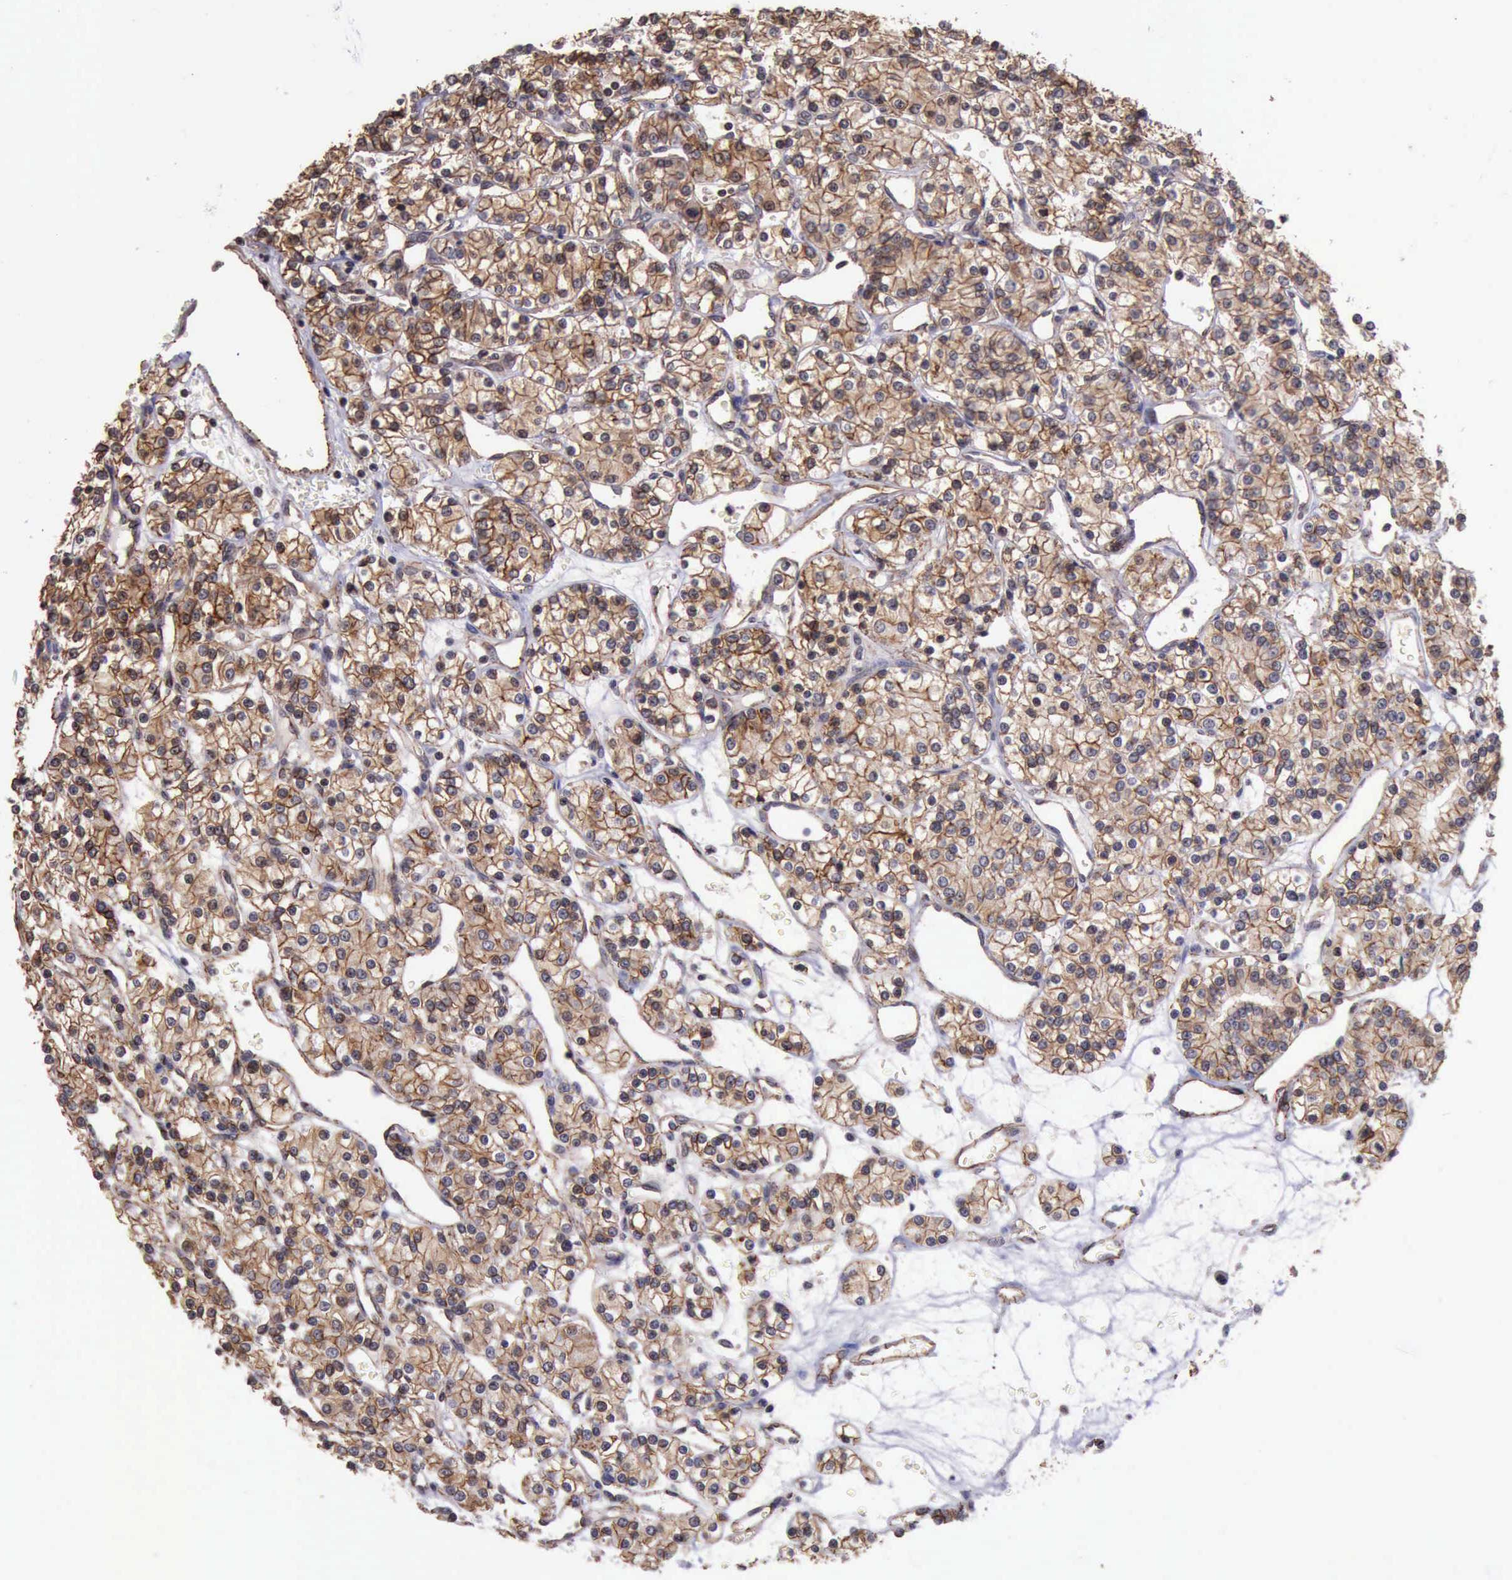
{"staining": {"intensity": "moderate", "quantity": ">75%", "location": "cytoplasmic/membranous"}, "tissue": "renal cancer", "cell_type": "Tumor cells", "image_type": "cancer", "snomed": [{"axis": "morphology", "description": "Adenocarcinoma, NOS"}, {"axis": "topography", "description": "Kidney"}], "caption": "DAB immunohistochemical staining of human adenocarcinoma (renal) shows moderate cytoplasmic/membranous protein expression in about >75% of tumor cells.", "gene": "CTNNB1", "patient": {"sex": "female", "age": 62}}